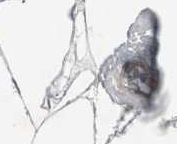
{"staining": {"intensity": "moderate", "quantity": "25%-75%", "location": "cytoplasmic/membranous"}, "tissue": "adipose tissue", "cell_type": "Adipocytes", "image_type": "normal", "snomed": [{"axis": "morphology", "description": "Normal tissue, NOS"}, {"axis": "morphology", "description": "Fibrosis, NOS"}, {"axis": "topography", "description": "Breast"}, {"axis": "topography", "description": "Adipose tissue"}], "caption": "High-magnification brightfield microscopy of unremarkable adipose tissue stained with DAB (brown) and counterstained with hematoxylin (blue). adipocytes exhibit moderate cytoplasmic/membranous expression is identified in approximately25%-75% of cells. (DAB IHC, brown staining for protein, blue staining for nuclei).", "gene": "ERAP2", "patient": {"sex": "female", "age": 39}}